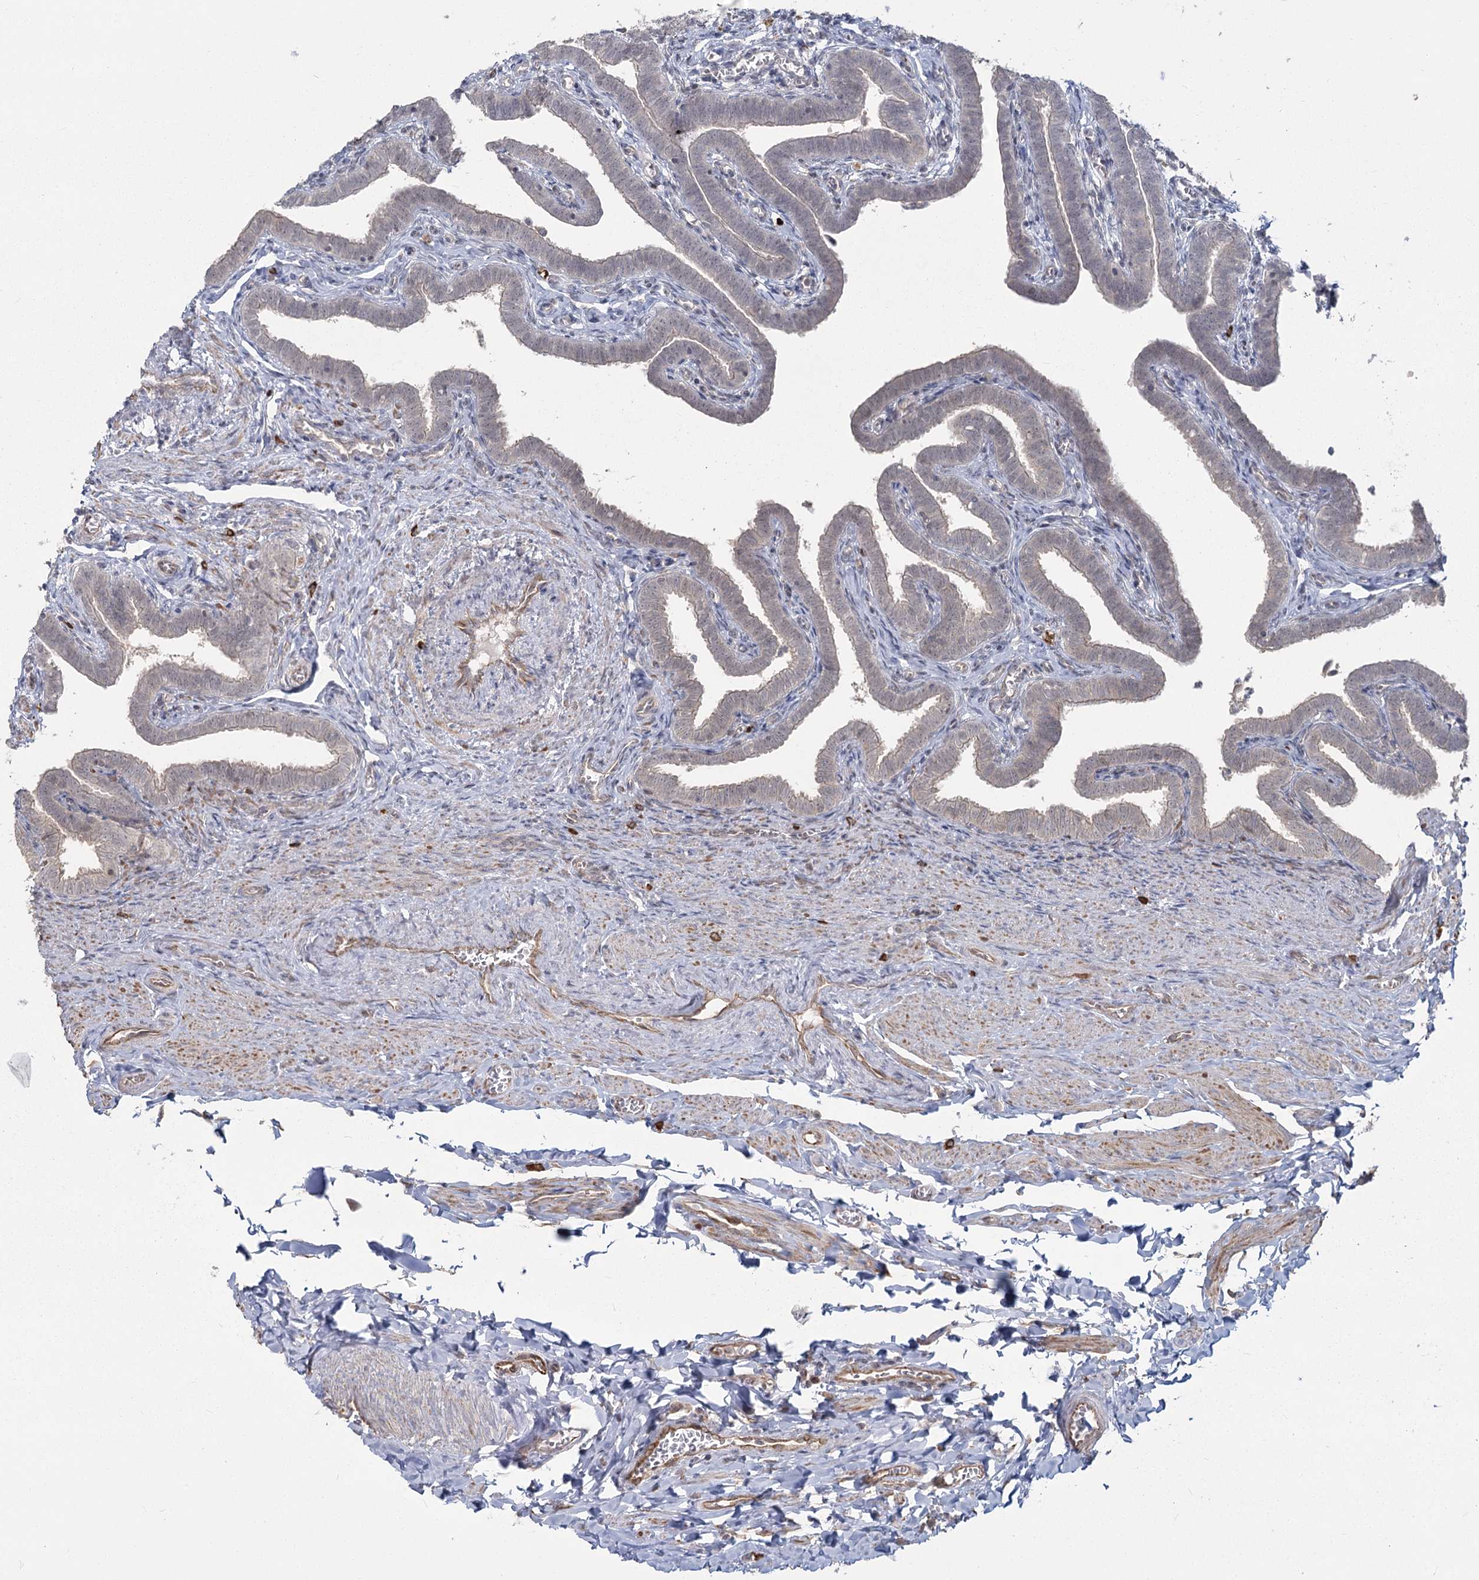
{"staining": {"intensity": "weak", "quantity": "25%-75%", "location": "cytoplasmic/membranous"}, "tissue": "fallopian tube", "cell_type": "Glandular cells", "image_type": "normal", "snomed": [{"axis": "morphology", "description": "Normal tissue, NOS"}, {"axis": "topography", "description": "Fallopian tube"}], "caption": "Unremarkable fallopian tube was stained to show a protein in brown. There is low levels of weak cytoplasmic/membranous positivity in approximately 25%-75% of glandular cells. The staining was performed using DAB (3,3'-diaminobenzidine), with brown indicating positive protein expression. Nuclei are stained blue with hematoxylin.", "gene": "AP2M1", "patient": {"sex": "female", "age": 36}}